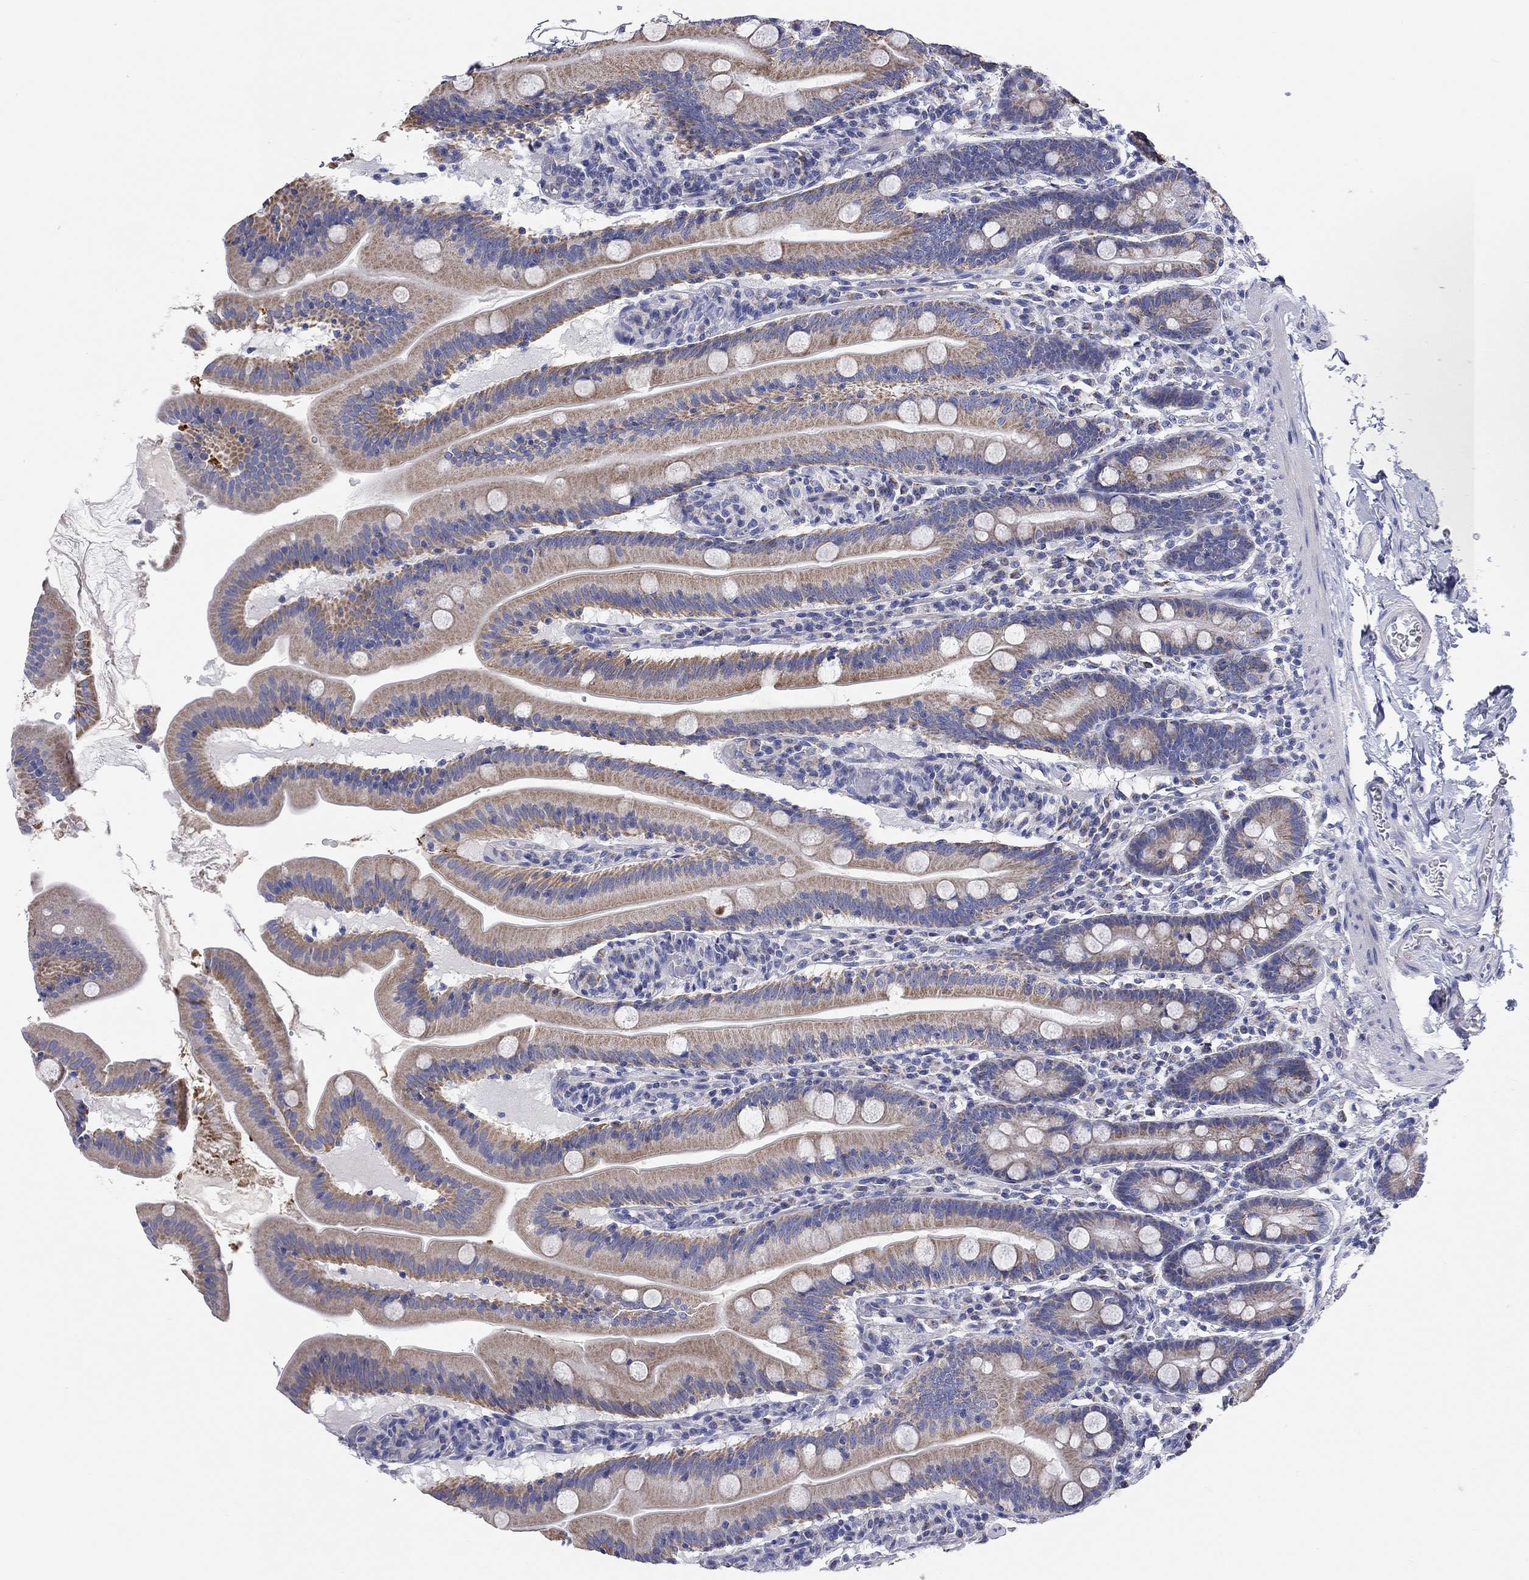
{"staining": {"intensity": "weak", "quantity": "25%-75%", "location": "cytoplasmic/membranous"}, "tissue": "small intestine", "cell_type": "Glandular cells", "image_type": "normal", "snomed": [{"axis": "morphology", "description": "Normal tissue, NOS"}, {"axis": "topography", "description": "Small intestine"}], "caption": "Glandular cells reveal low levels of weak cytoplasmic/membranous positivity in approximately 25%-75% of cells in unremarkable small intestine. (Stains: DAB in brown, nuclei in blue, Microscopy: brightfield microscopy at high magnification).", "gene": "RCAN1", "patient": {"sex": "male", "age": 37}}